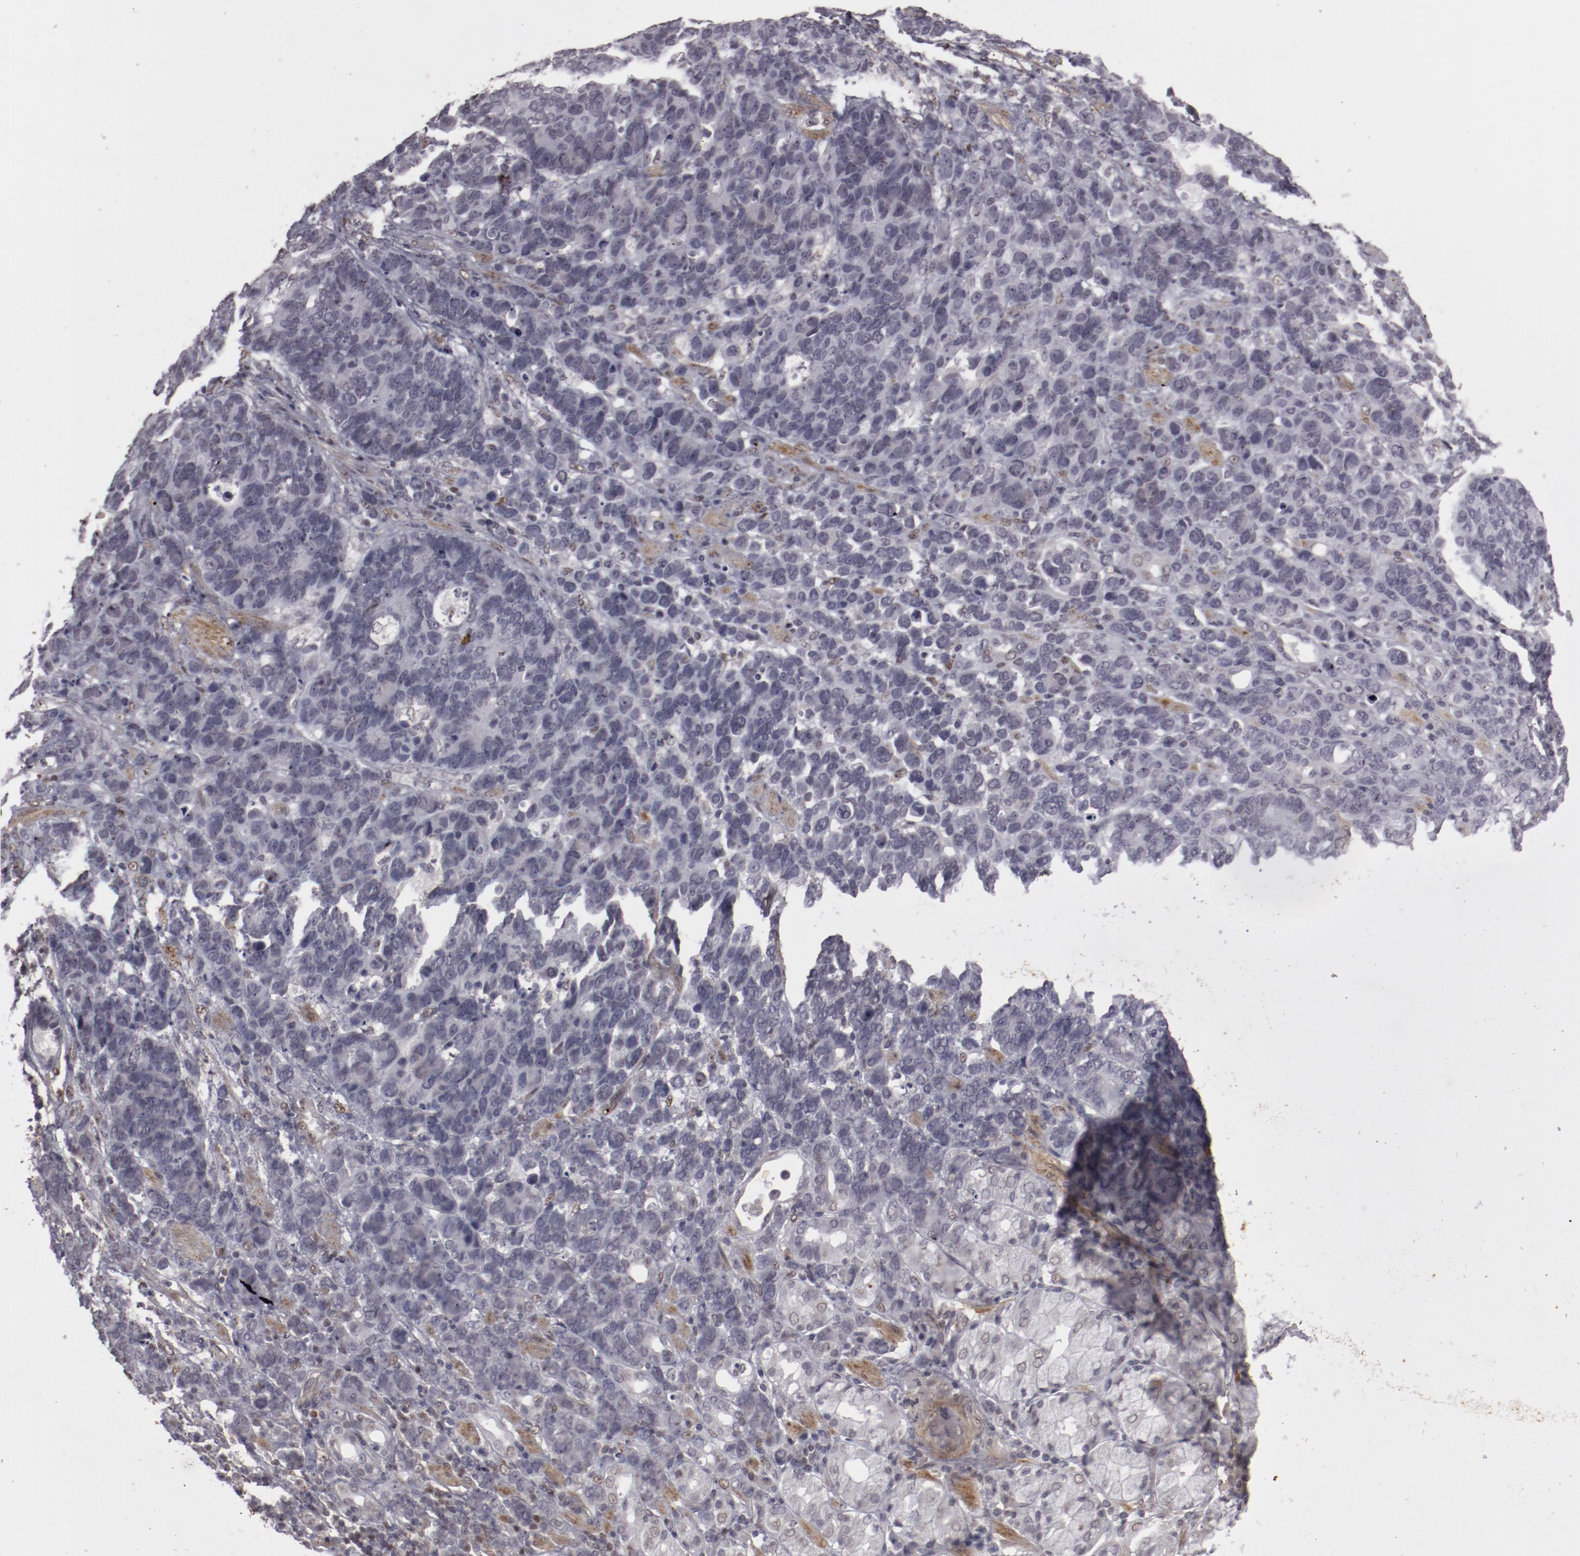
{"staining": {"intensity": "negative", "quantity": "none", "location": "none"}, "tissue": "stomach cancer", "cell_type": "Tumor cells", "image_type": "cancer", "snomed": [{"axis": "morphology", "description": "Adenocarcinoma, NOS"}, {"axis": "topography", "description": "Stomach, upper"}], "caption": "An image of human adenocarcinoma (stomach) is negative for staining in tumor cells. Nuclei are stained in blue.", "gene": "LEF1", "patient": {"sex": "male", "age": 71}}